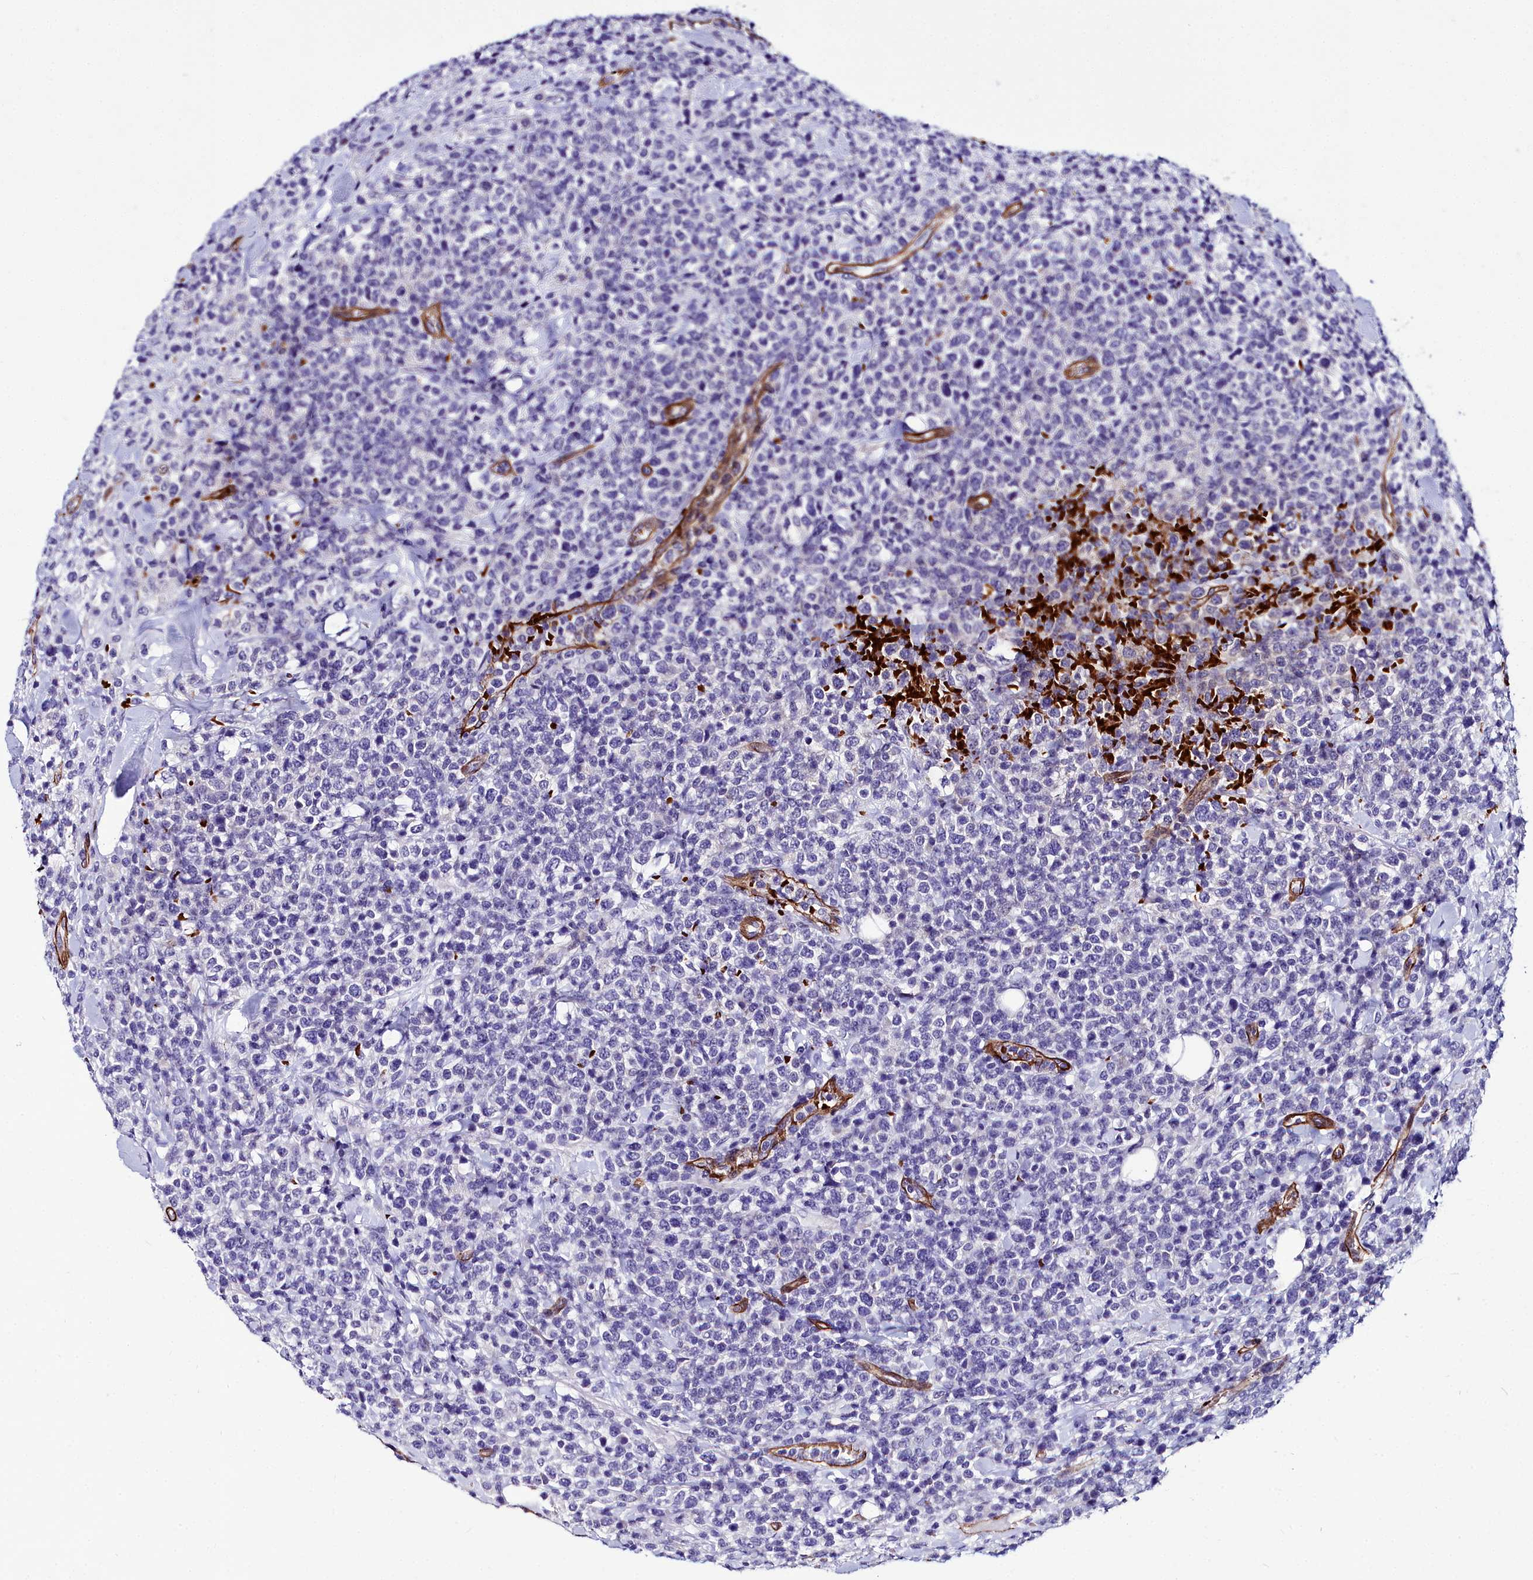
{"staining": {"intensity": "negative", "quantity": "none", "location": "none"}, "tissue": "lymphoma", "cell_type": "Tumor cells", "image_type": "cancer", "snomed": [{"axis": "morphology", "description": "Malignant lymphoma, non-Hodgkin's type, High grade"}, {"axis": "topography", "description": "Colon"}], "caption": "DAB immunohistochemical staining of high-grade malignant lymphoma, non-Hodgkin's type displays no significant positivity in tumor cells. (DAB IHC visualized using brightfield microscopy, high magnification).", "gene": "CYP4F11", "patient": {"sex": "female", "age": 53}}